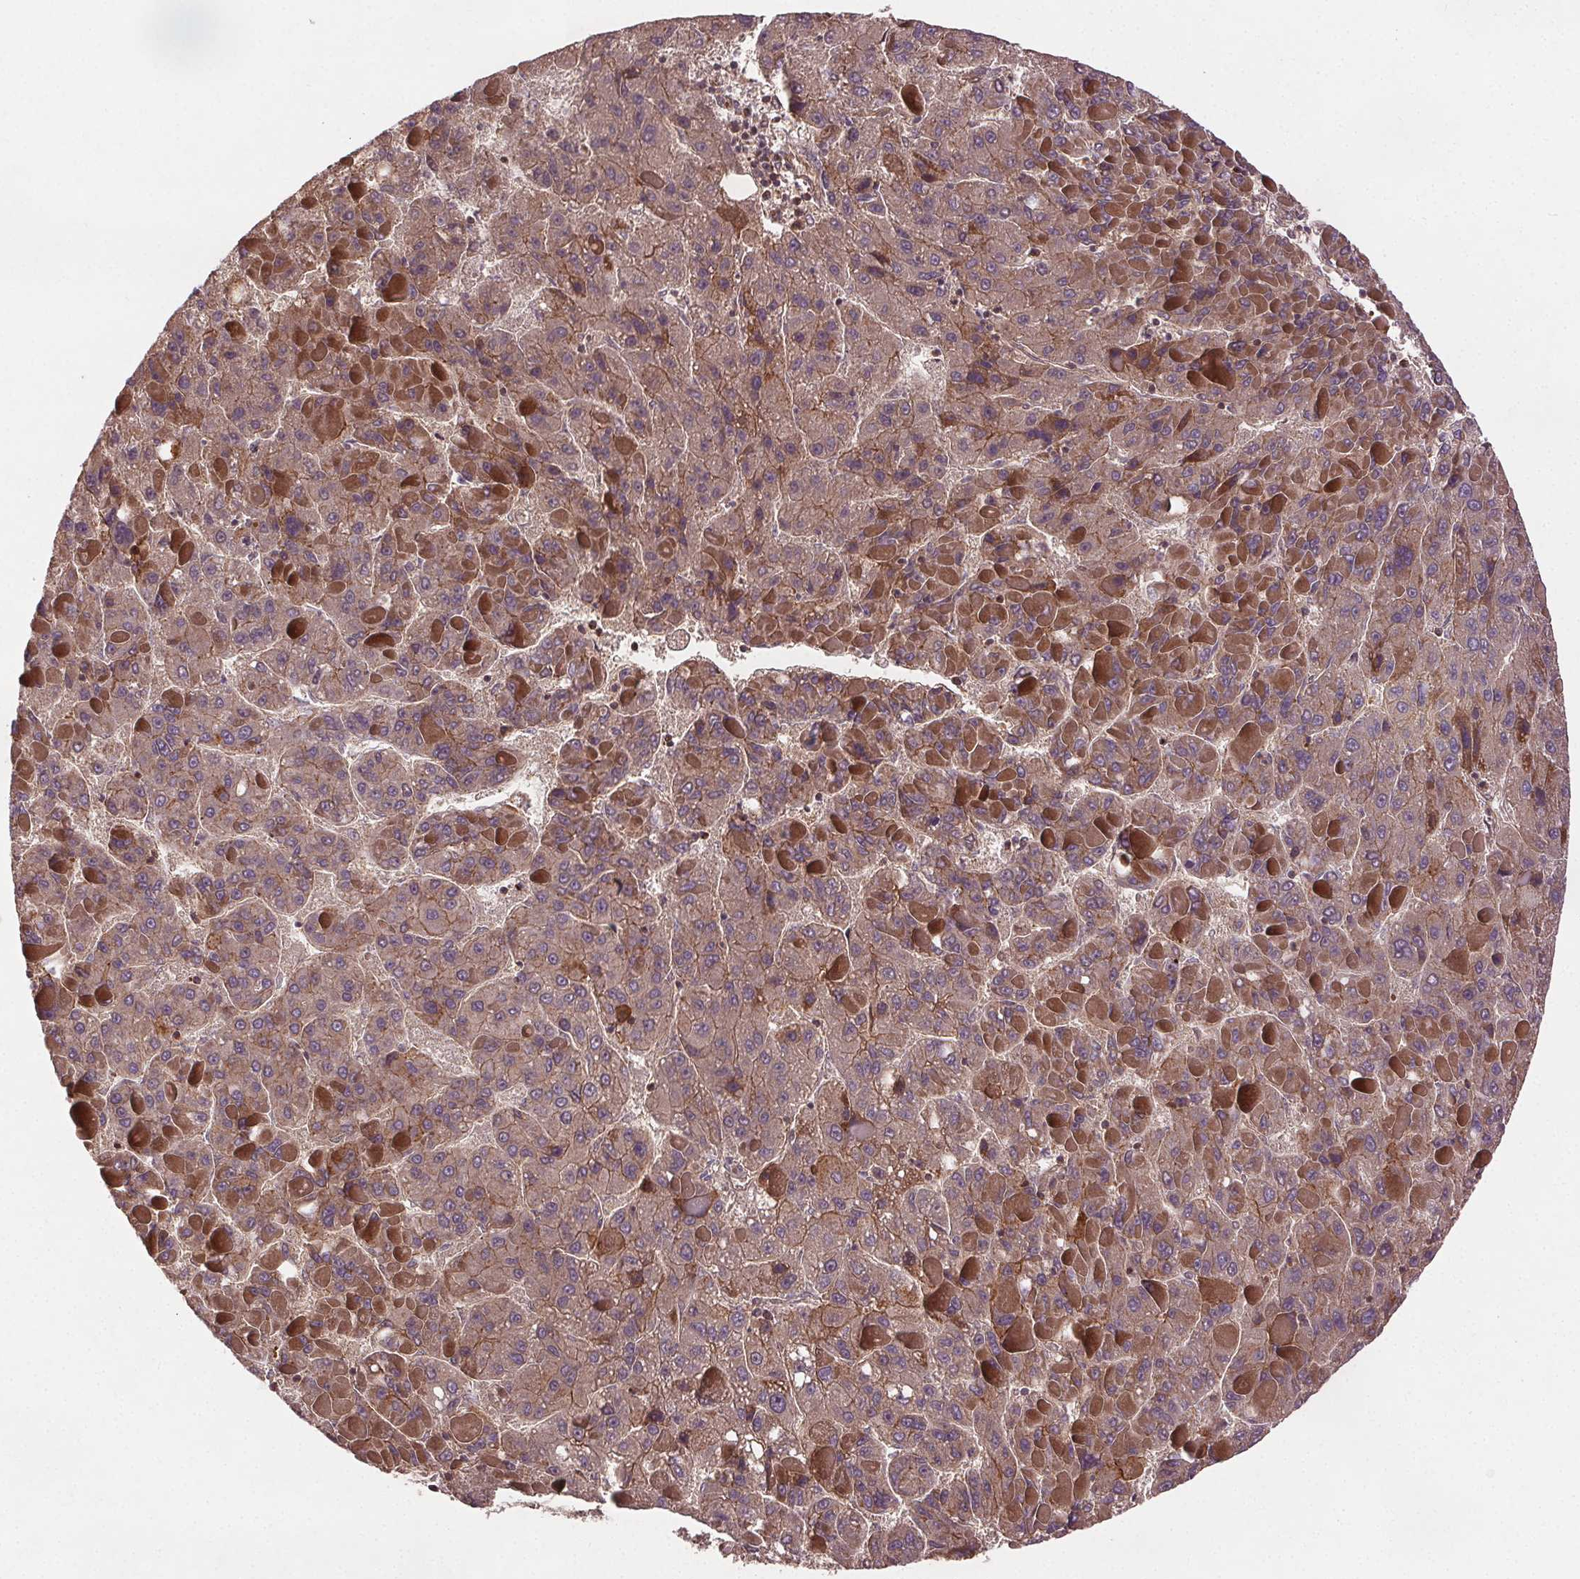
{"staining": {"intensity": "weak", "quantity": ">75%", "location": "cytoplasmic/membranous"}, "tissue": "liver cancer", "cell_type": "Tumor cells", "image_type": "cancer", "snomed": [{"axis": "morphology", "description": "Carcinoma, Hepatocellular, NOS"}, {"axis": "topography", "description": "Liver"}], "caption": "Immunohistochemistry of human liver cancer reveals low levels of weak cytoplasmic/membranous positivity in approximately >75% of tumor cells.", "gene": "SEC14L2", "patient": {"sex": "female", "age": 82}}